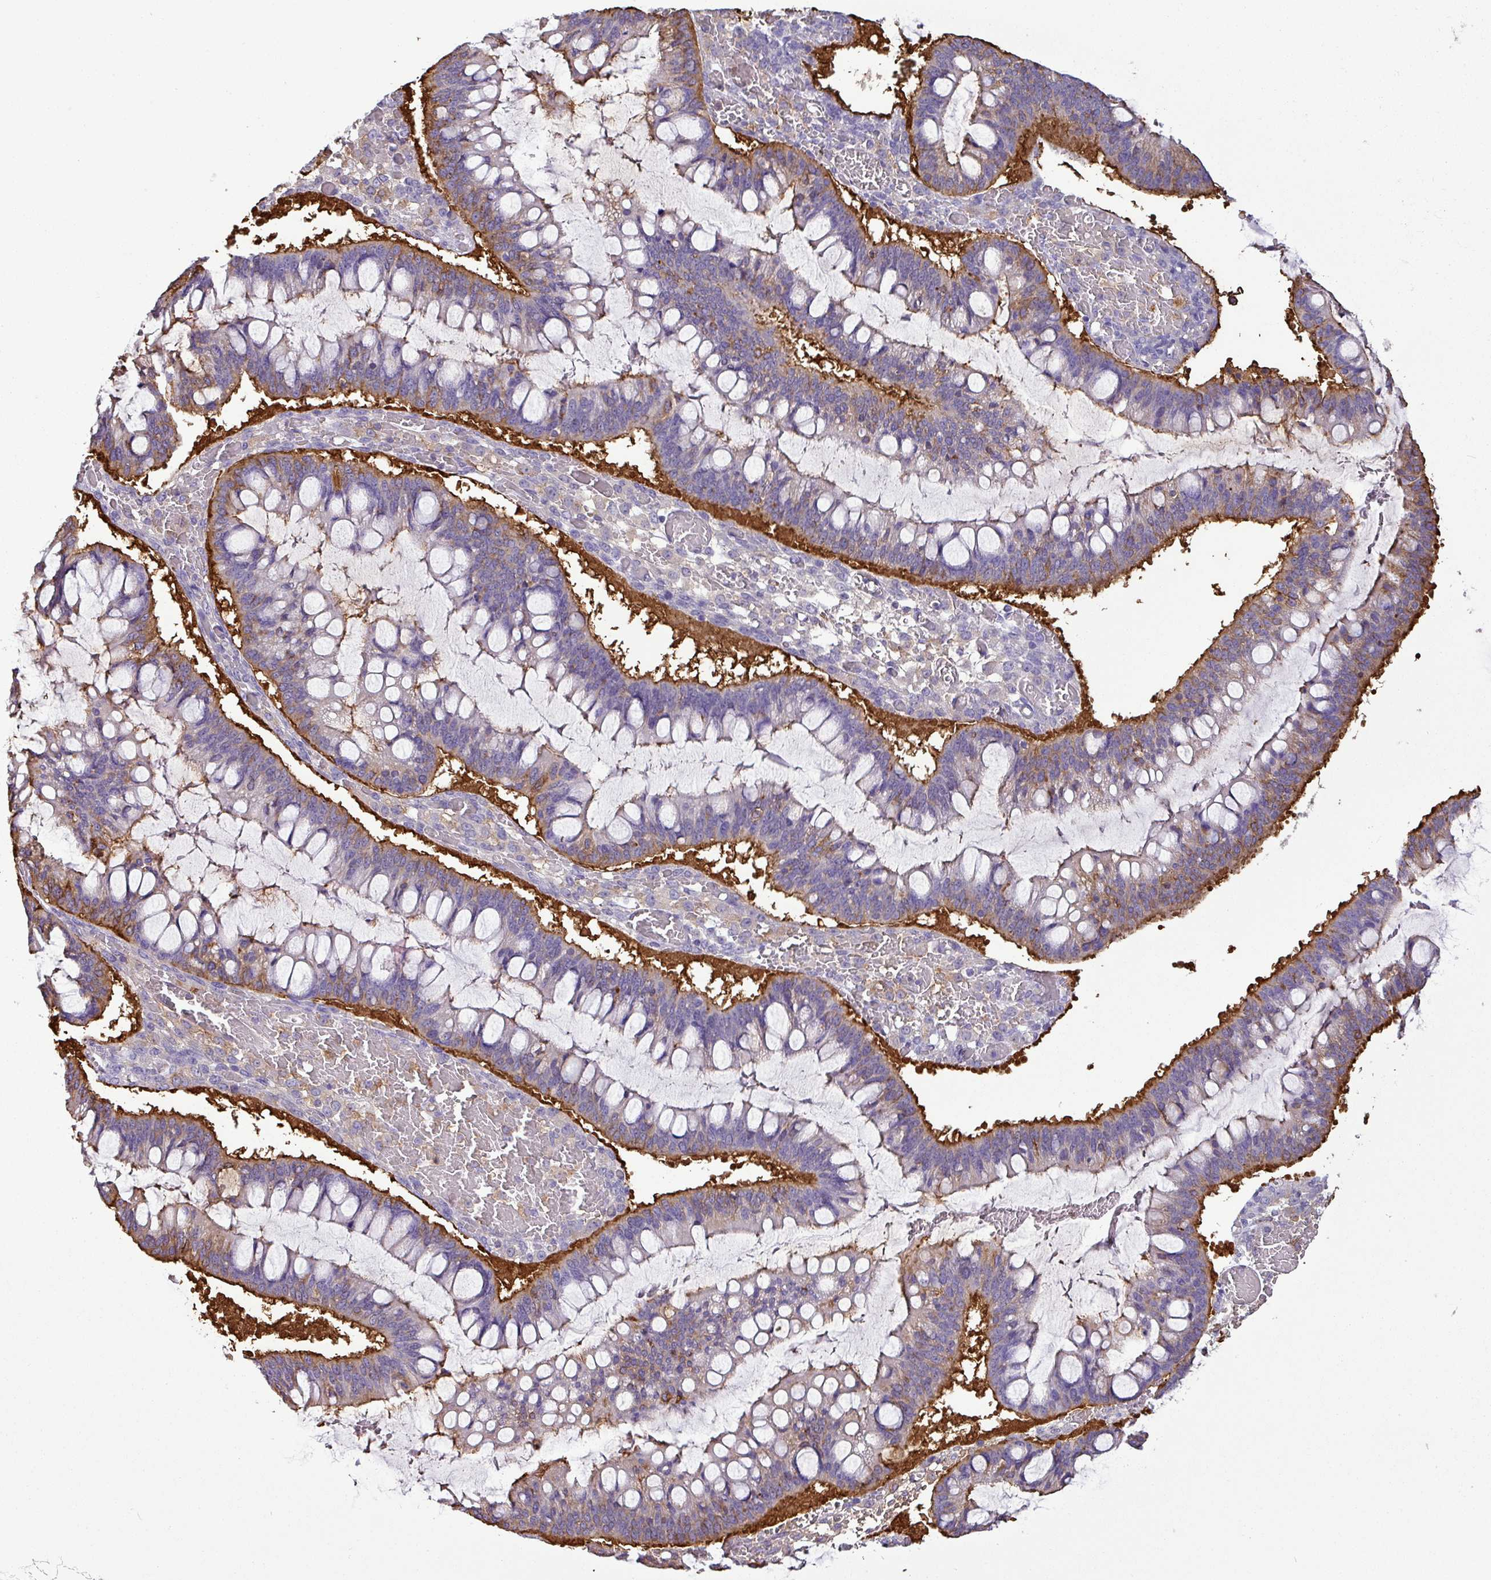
{"staining": {"intensity": "weak", "quantity": "25%-75%", "location": "cytoplasmic/membranous"}, "tissue": "ovarian cancer", "cell_type": "Tumor cells", "image_type": "cancer", "snomed": [{"axis": "morphology", "description": "Cystadenocarcinoma, mucinous, NOS"}, {"axis": "topography", "description": "Ovary"}], "caption": "Protein staining reveals weak cytoplasmic/membranous positivity in about 25%-75% of tumor cells in ovarian cancer.", "gene": "XNDC1N", "patient": {"sex": "female", "age": 73}}